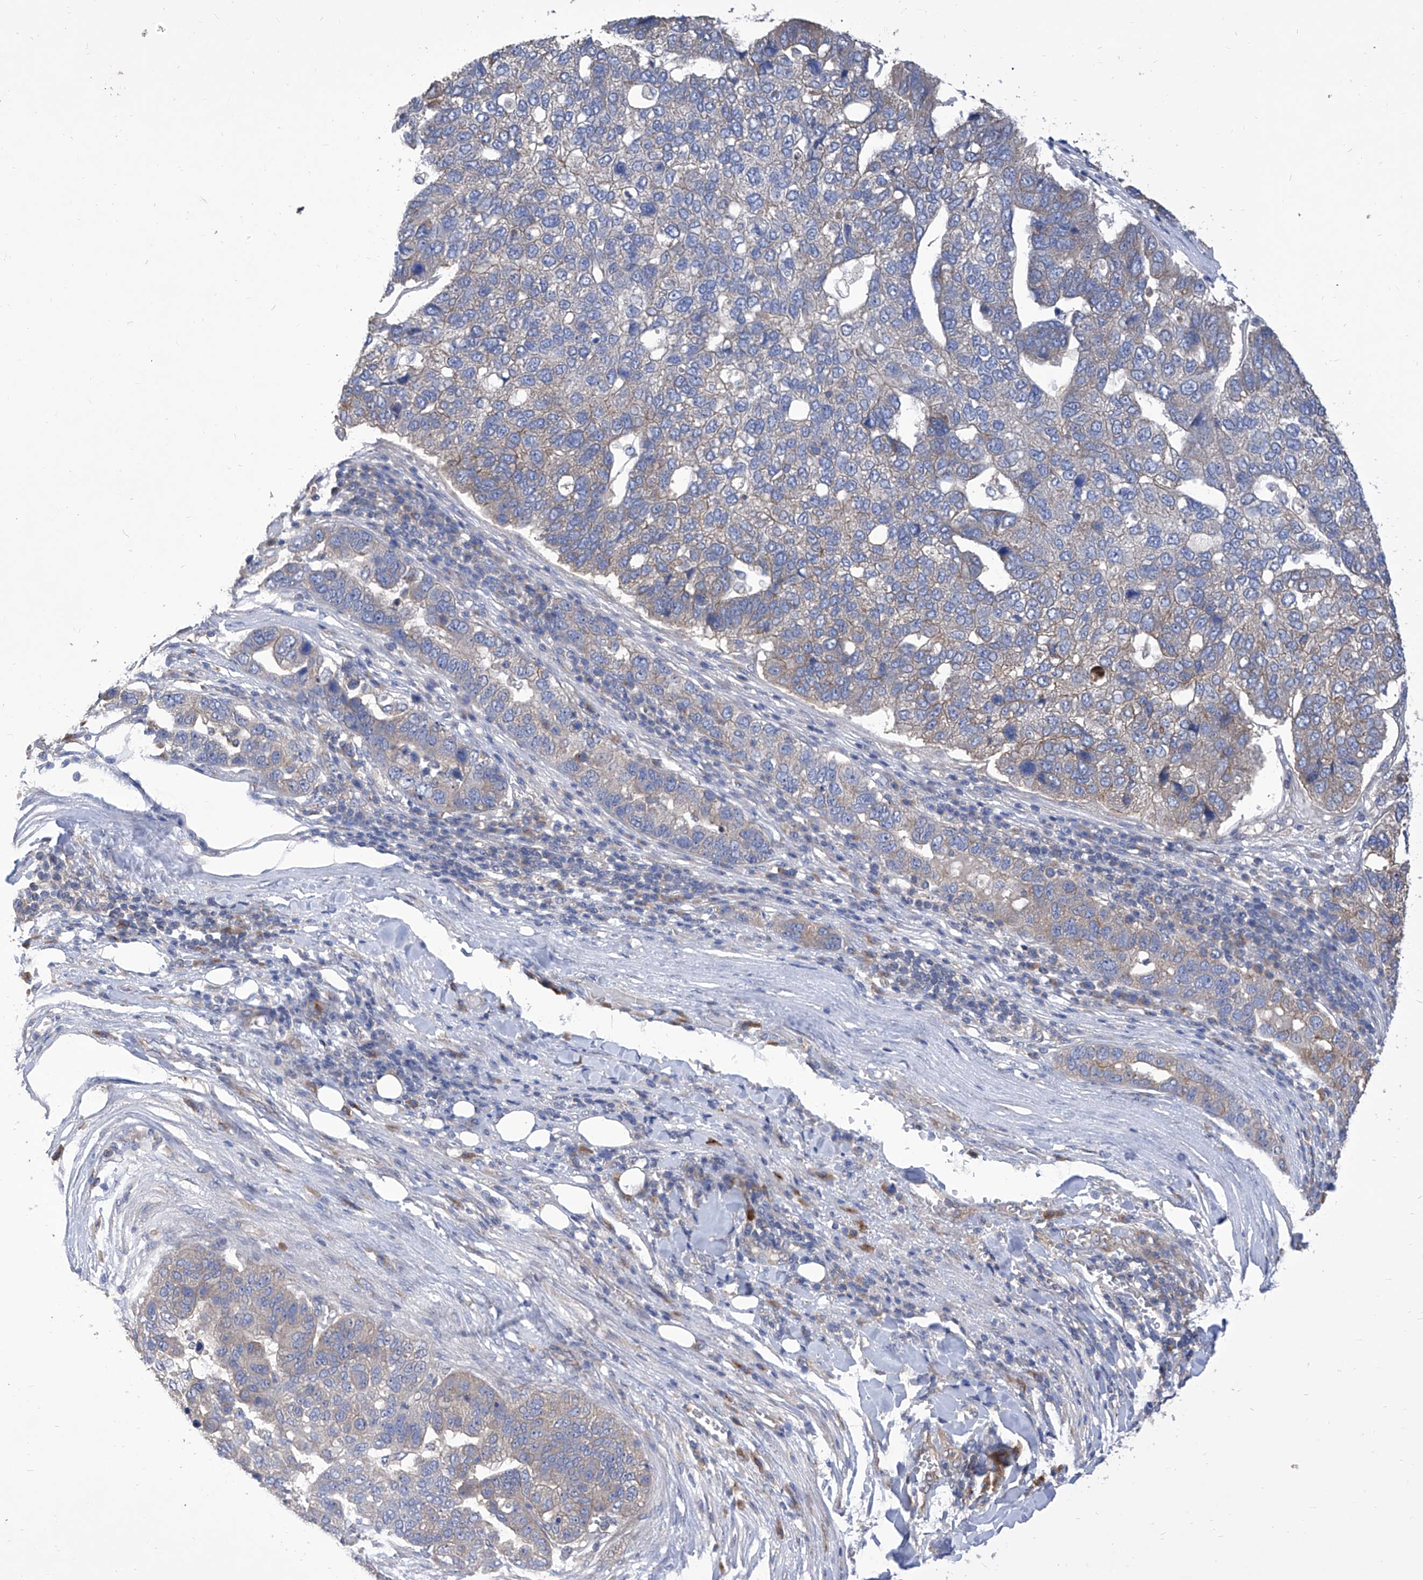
{"staining": {"intensity": "moderate", "quantity": "<25%", "location": "cytoplasmic/membranous"}, "tissue": "pancreatic cancer", "cell_type": "Tumor cells", "image_type": "cancer", "snomed": [{"axis": "morphology", "description": "Adenocarcinoma, NOS"}, {"axis": "topography", "description": "Pancreas"}], "caption": "Pancreatic adenocarcinoma stained with a brown dye demonstrates moderate cytoplasmic/membranous positive staining in about <25% of tumor cells.", "gene": "TJAP1", "patient": {"sex": "female", "age": 61}}